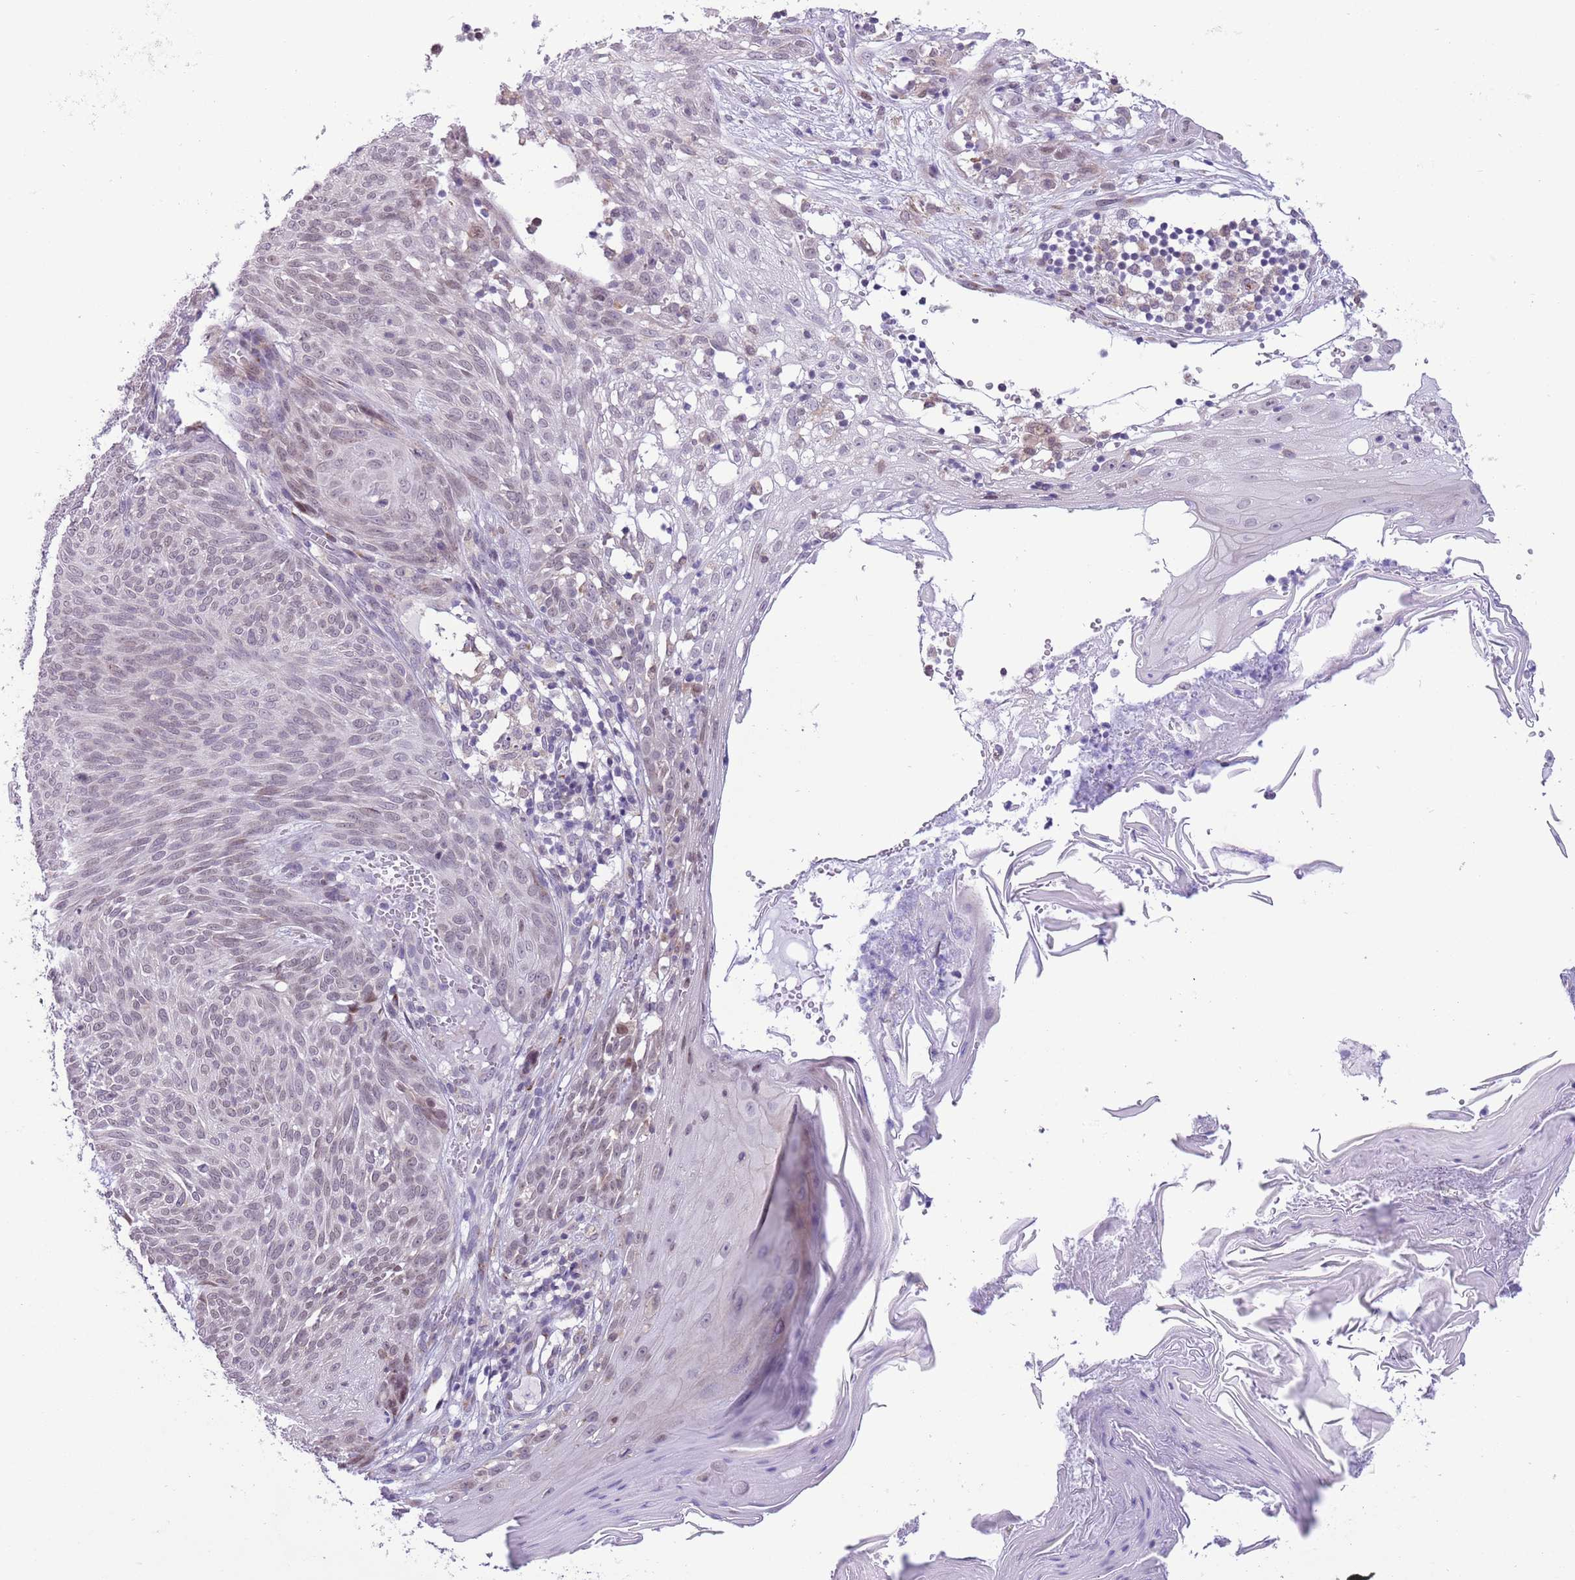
{"staining": {"intensity": "weak", "quantity": "25%-75%", "location": "nuclear"}, "tissue": "skin cancer", "cell_type": "Tumor cells", "image_type": "cancer", "snomed": [{"axis": "morphology", "description": "Basal cell carcinoma"}, {"axis": "topography", "description": "Skin"}], "caption": "Skin cancer (basal cell carcinoma) was stained to show a protein in brown. There is low levels of weak nuclear expression in approximately 25%-75% of tumor cells.", "gene": "ZNF576", "patient": {"sex": "female", "age": 86}}